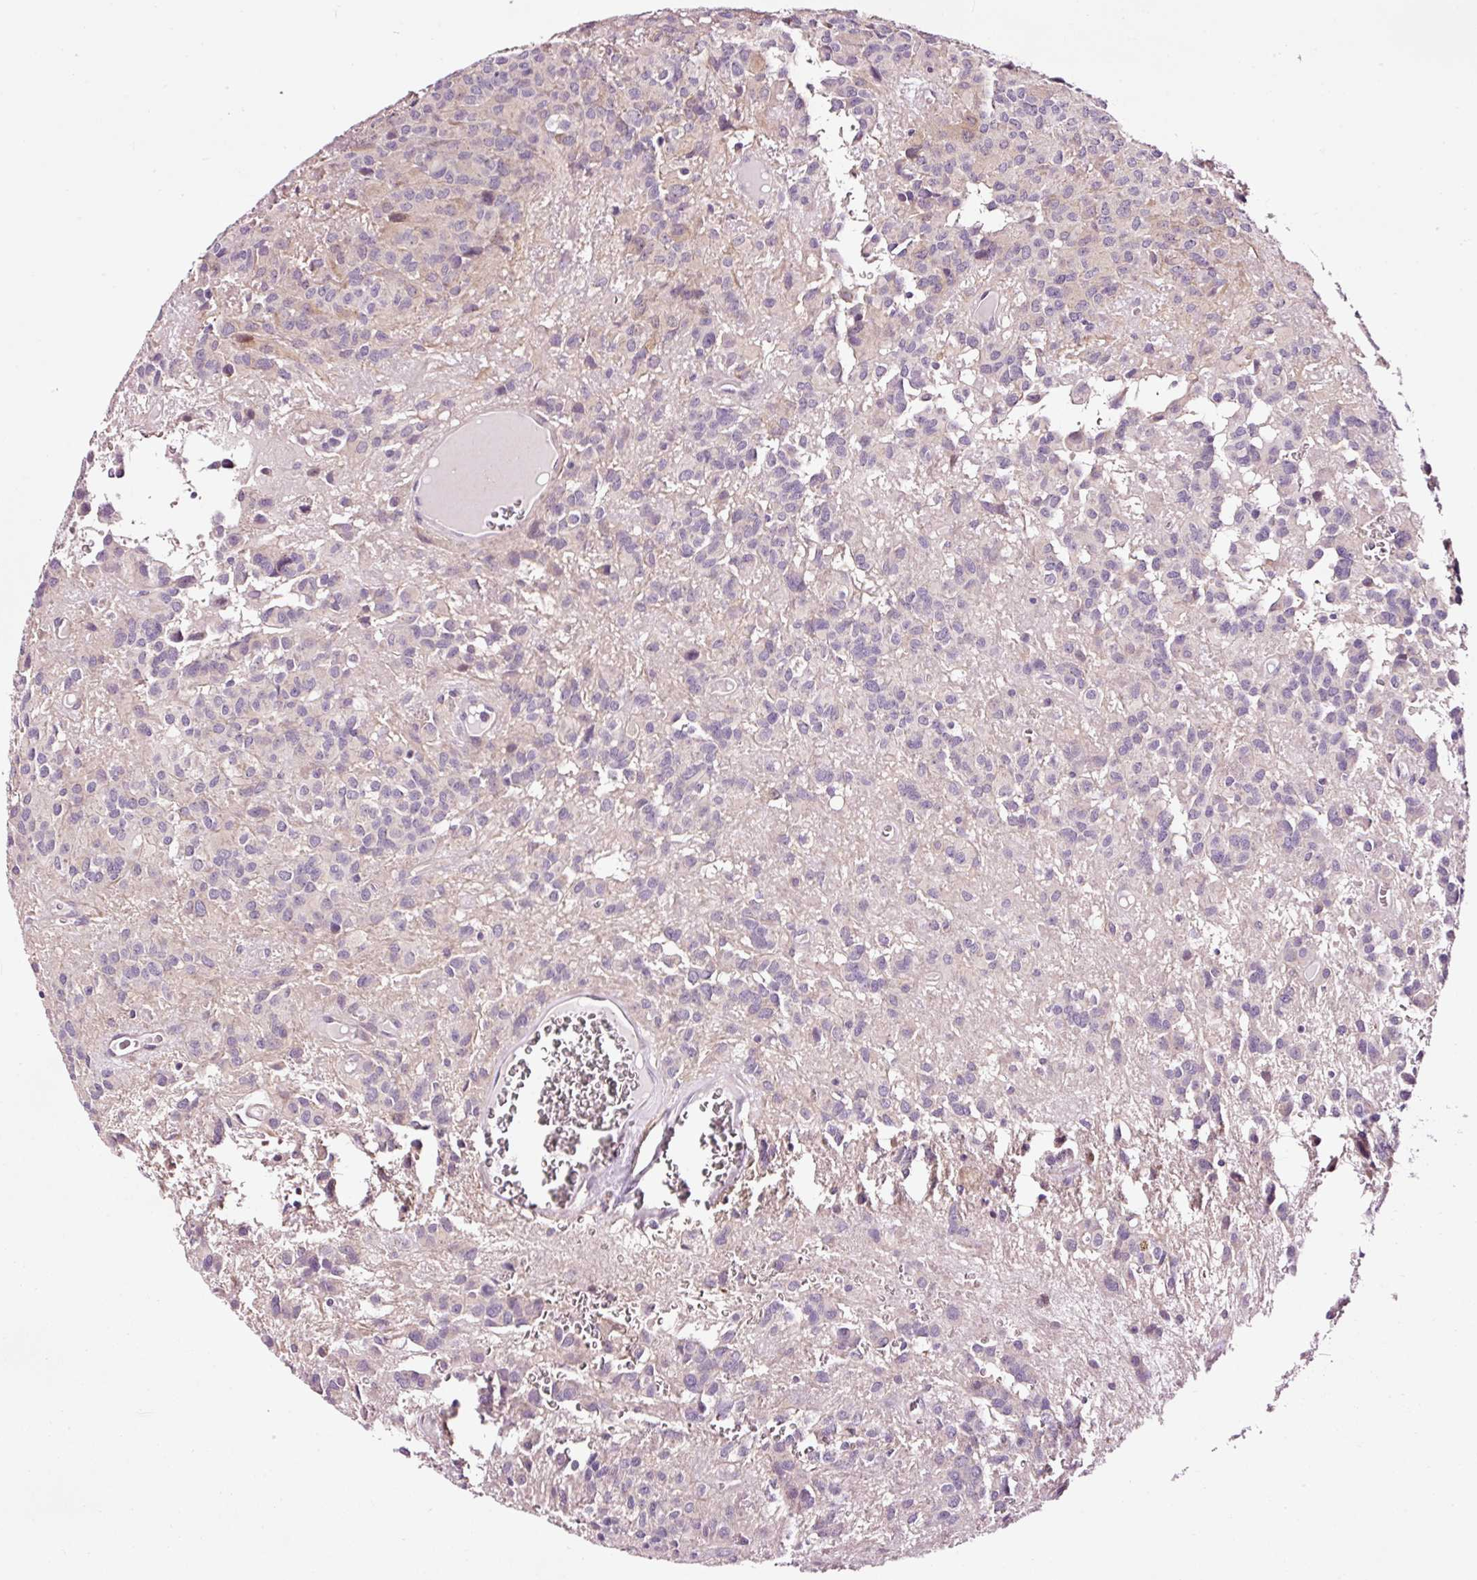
{"staining": {"intensity": "weak", "quantity": "<25%", "location": "cytoplasmic/membranous"}, "tissue": "glioma", "cell_type": "Tumor cells", "image_type": "cancer", "snomed": [{"axis": "morphology", "description": "Glioma, malignant, Low grade"}, {"axis": "topography", "description": "Brain"}], "caption": "This is a image of immunohistochemistry staining of glioma, which shows no expression in tumor cells. (DAB immunohistochemistry (IHC) with hematoxylin counter stain).", "gene": "UTP14A", "patient": {"sex": "male", "age": 56}}